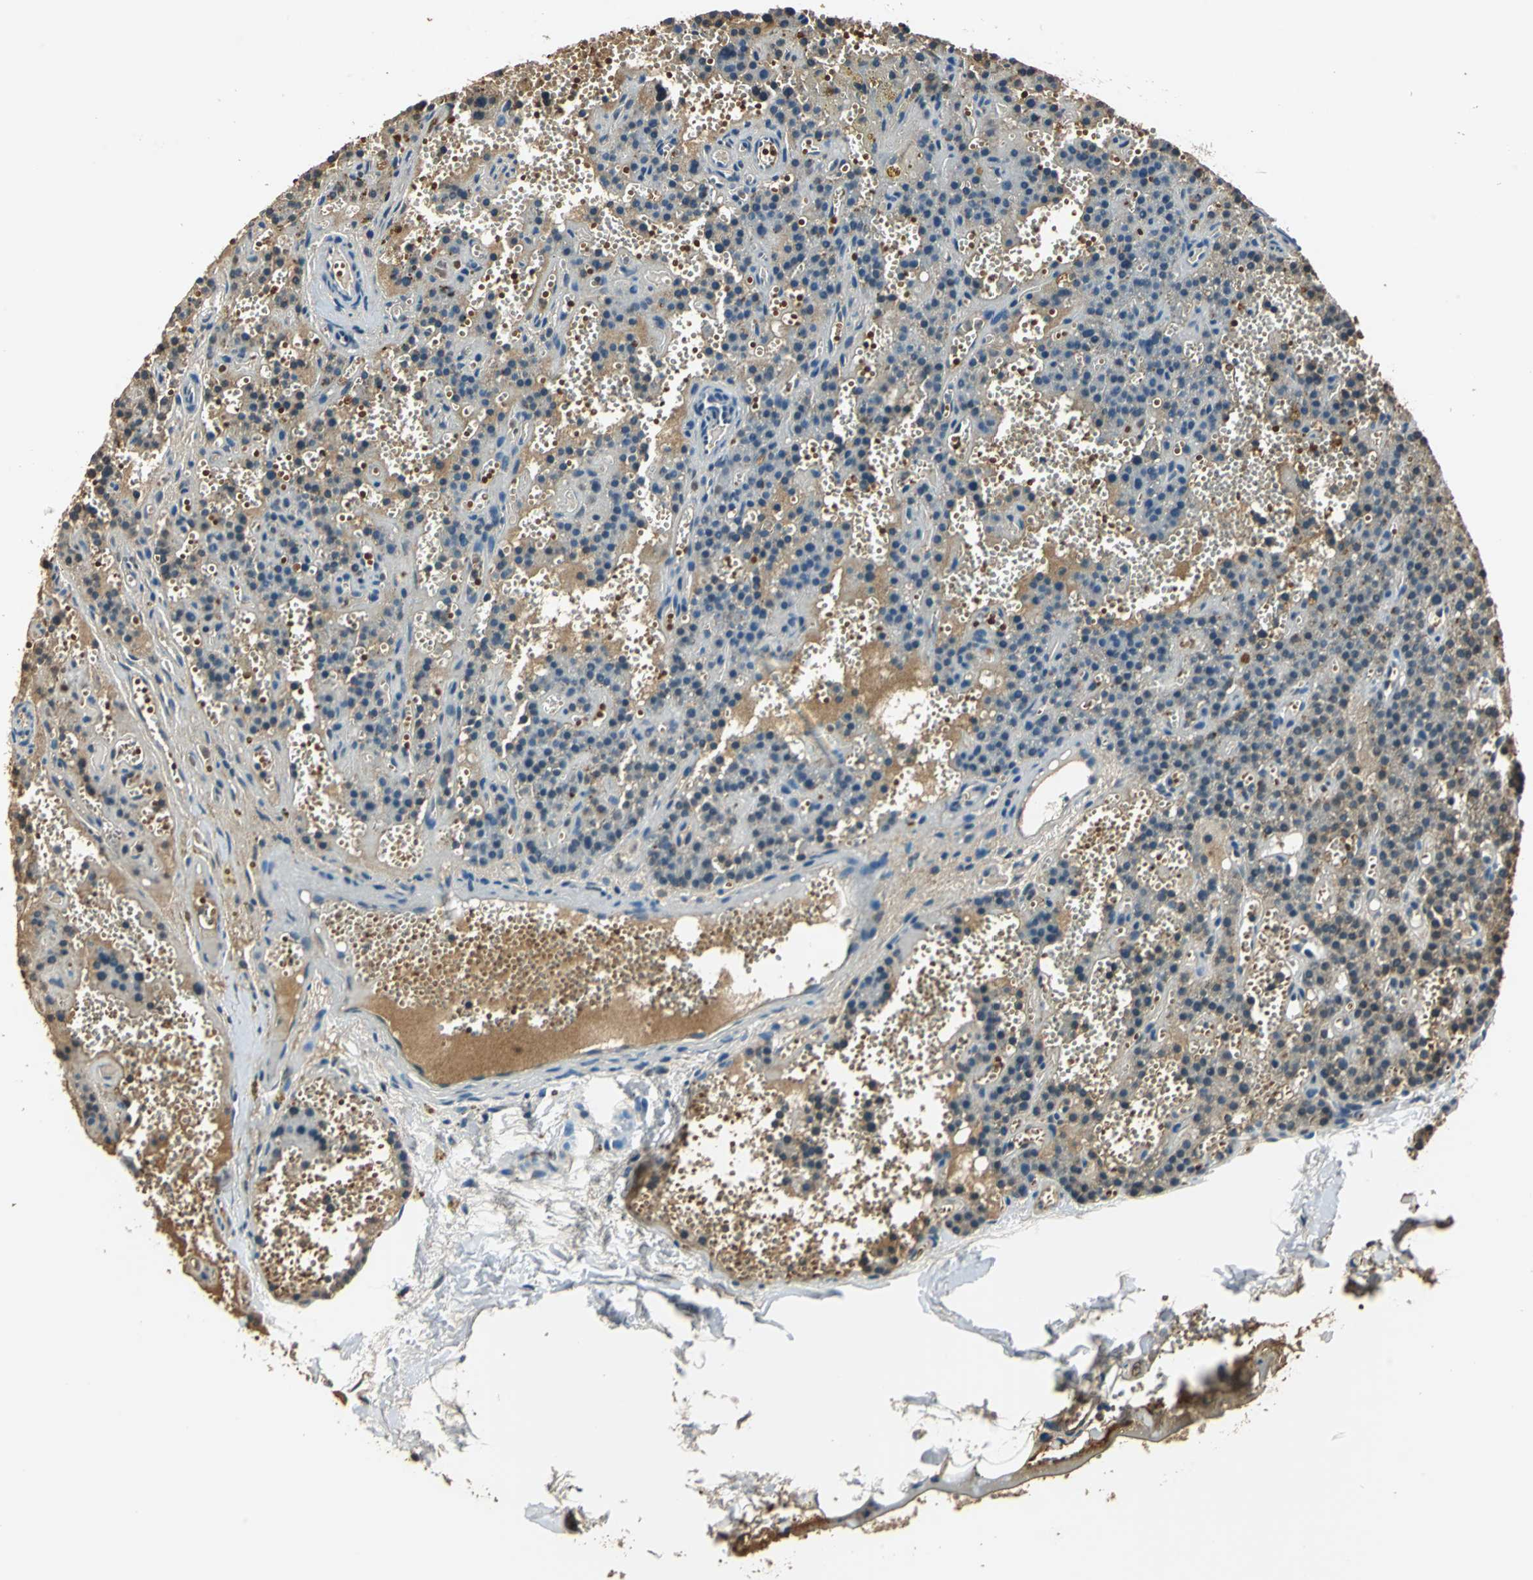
{"staining": {"intensity": "weak", "quantity": "<25%", "location": "cytoplasmic/membranous"}, "tissue": "parathyroid gland", "cell_type": "Glandular cells", "image_type": "normal", "snomed": [{"axis": "morphology", "description": "Normal tissue, NOS"}, {"axis": "topography", "description": "Parathyroid gland"}], "caption": "IHC of unremarkable human parathyroid gland demonstrates no staining in glandular cells.", "gene": "NIT1", "patient": {"sex": "male", "age": 25}}